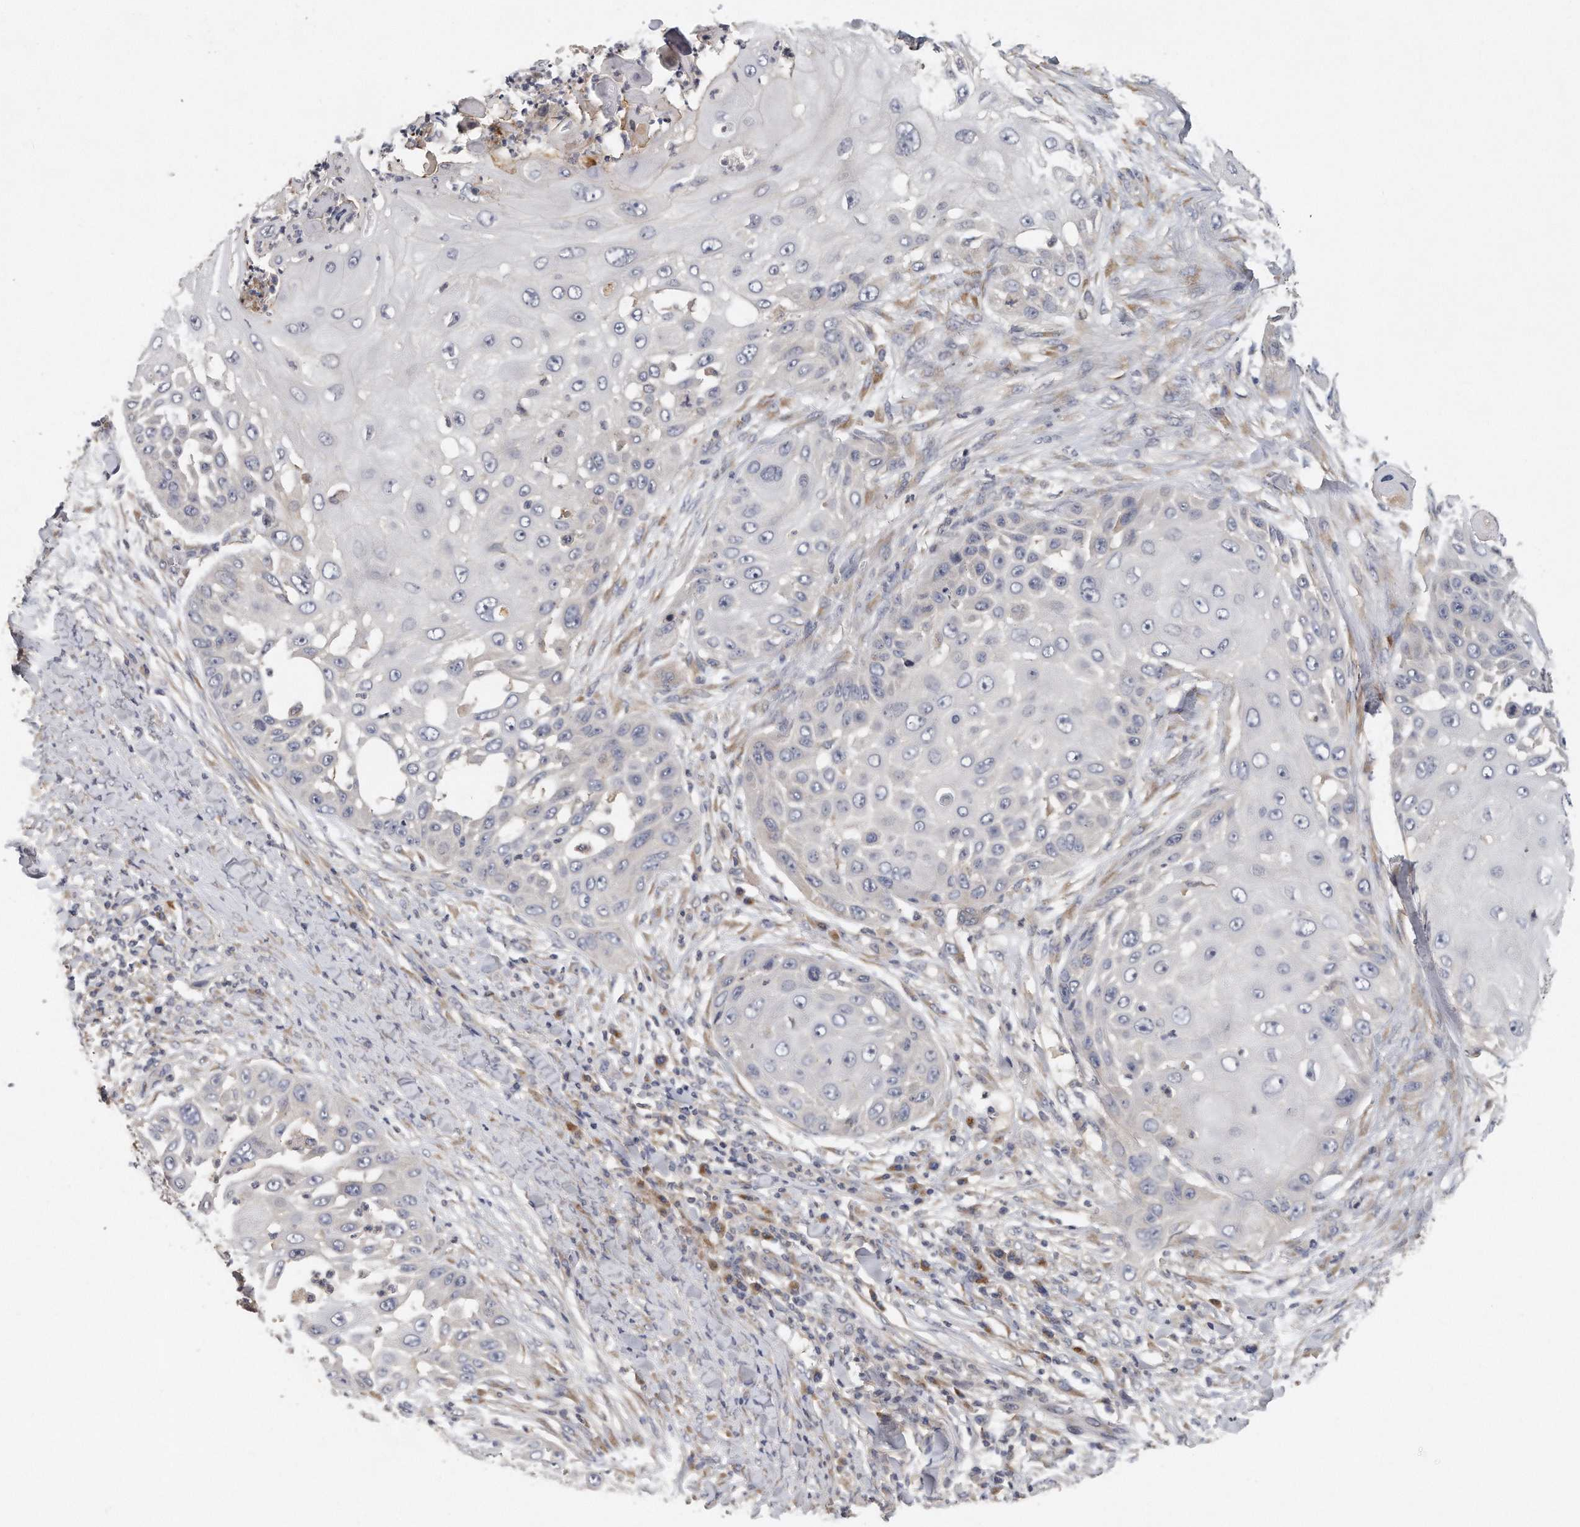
{"staining": {"intensity": "negative", "quantity": "none", "location": "none"}, "tissue": "skin cancer", "cell_type": "Tumor cells", "image_type": "cancer", "snomed": [{"axis": "morphology", "description": "Squamous cell carcinoma, NOS"}, {"axis": "topography", "description": "Skin"}], "caption": "A photomicrograph of skin cancer stained for a protein displays no brown staining in tumor cells.", "gene": "TRAPPC14", "patient": {"sex": "female", "age": 44}}